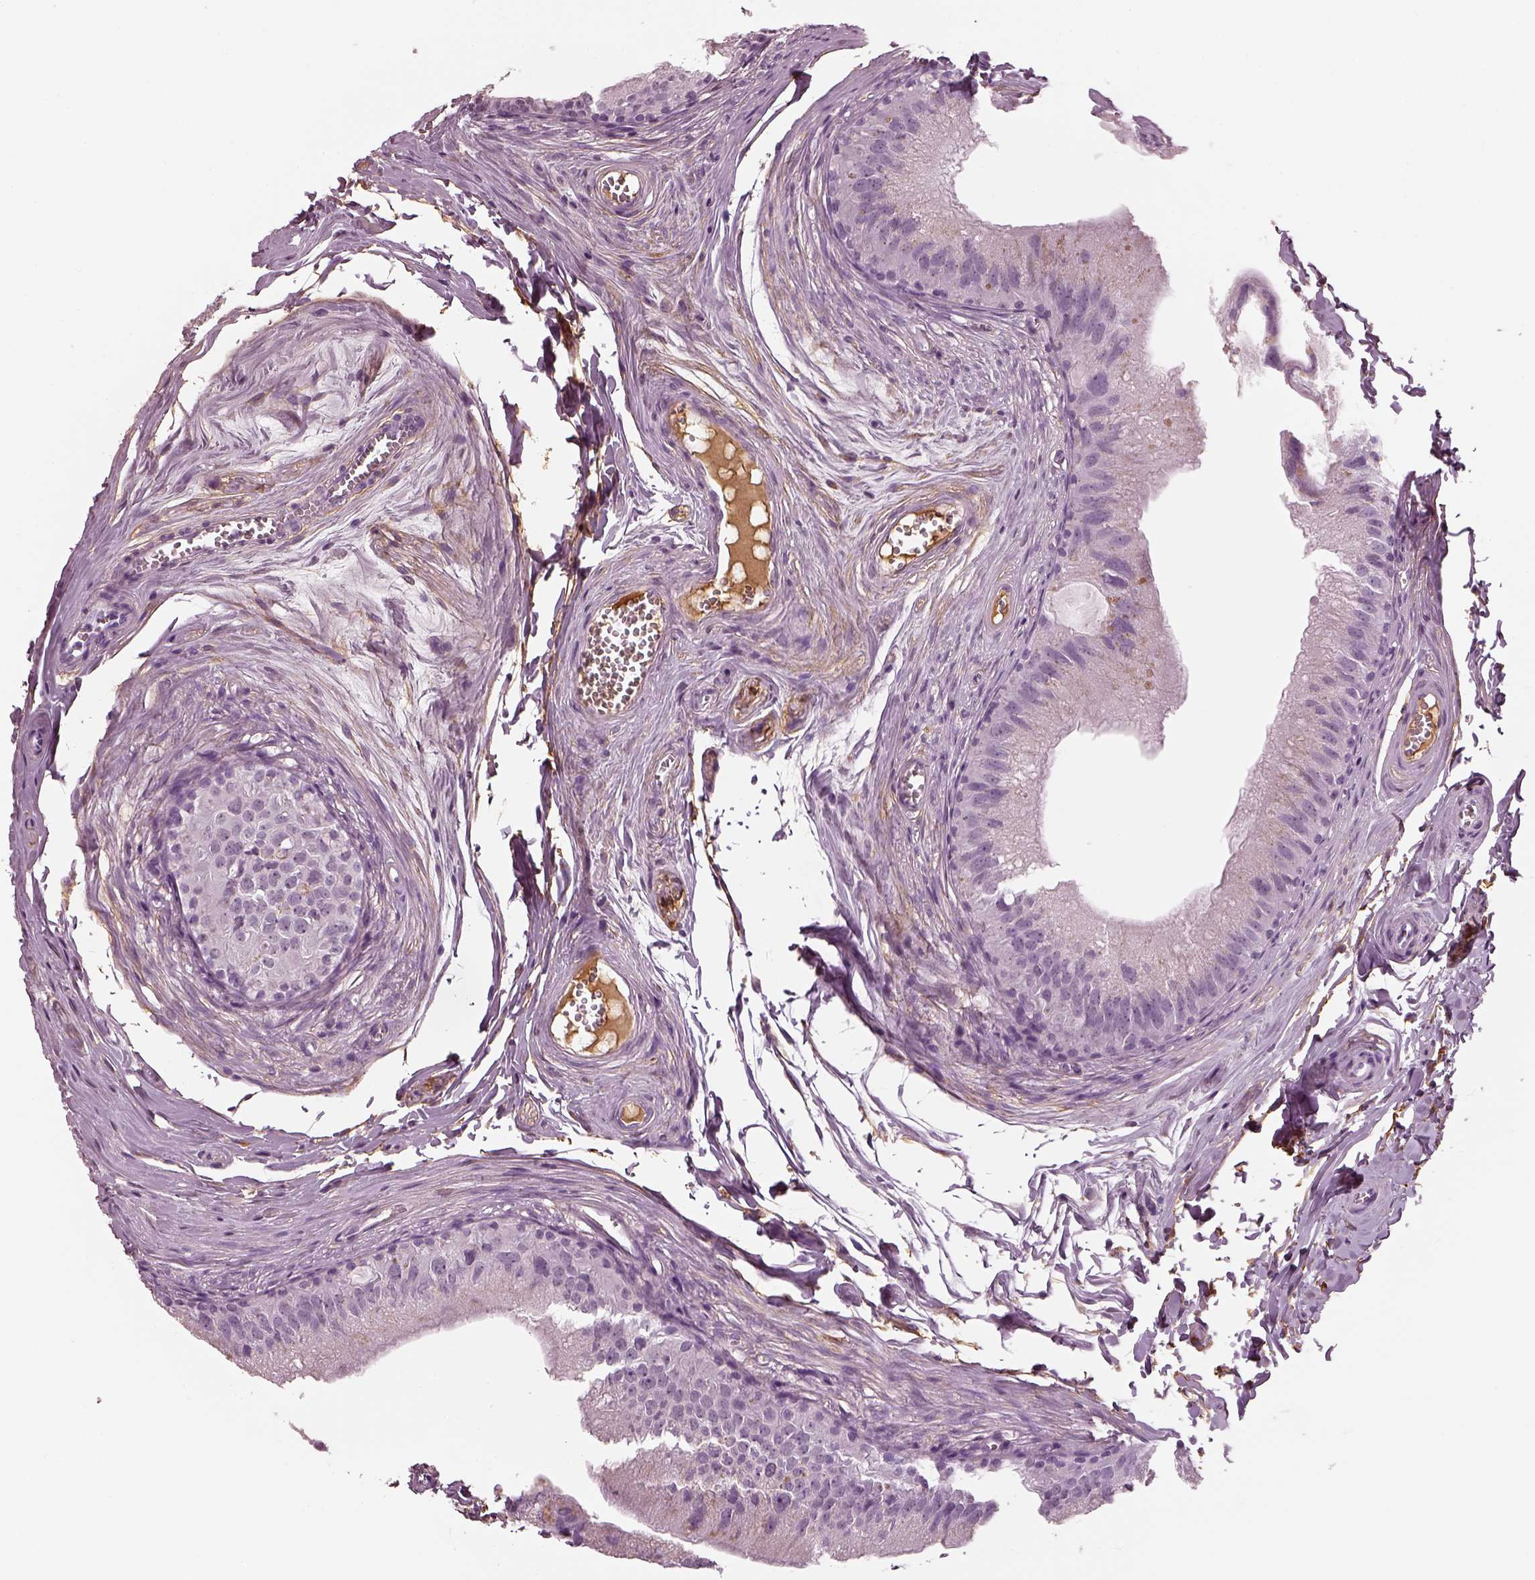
{"staining": {"intensity": "negative", "quantity": "none", "location": "none"}, "tissue": "epididymis", "cell_type": "Glandular cells", "image_type": "normal", "snomed": [{"axis": "morphology", "description": "Normal tissue, NOS"}, {"axis": "topography", "description": "Epididymis"}], "caption": "IHC of benign human epididymis reveals no staining in glandular cells.", "gene": "TRIM69", "patient": {"sex": "male", "age": 45}}